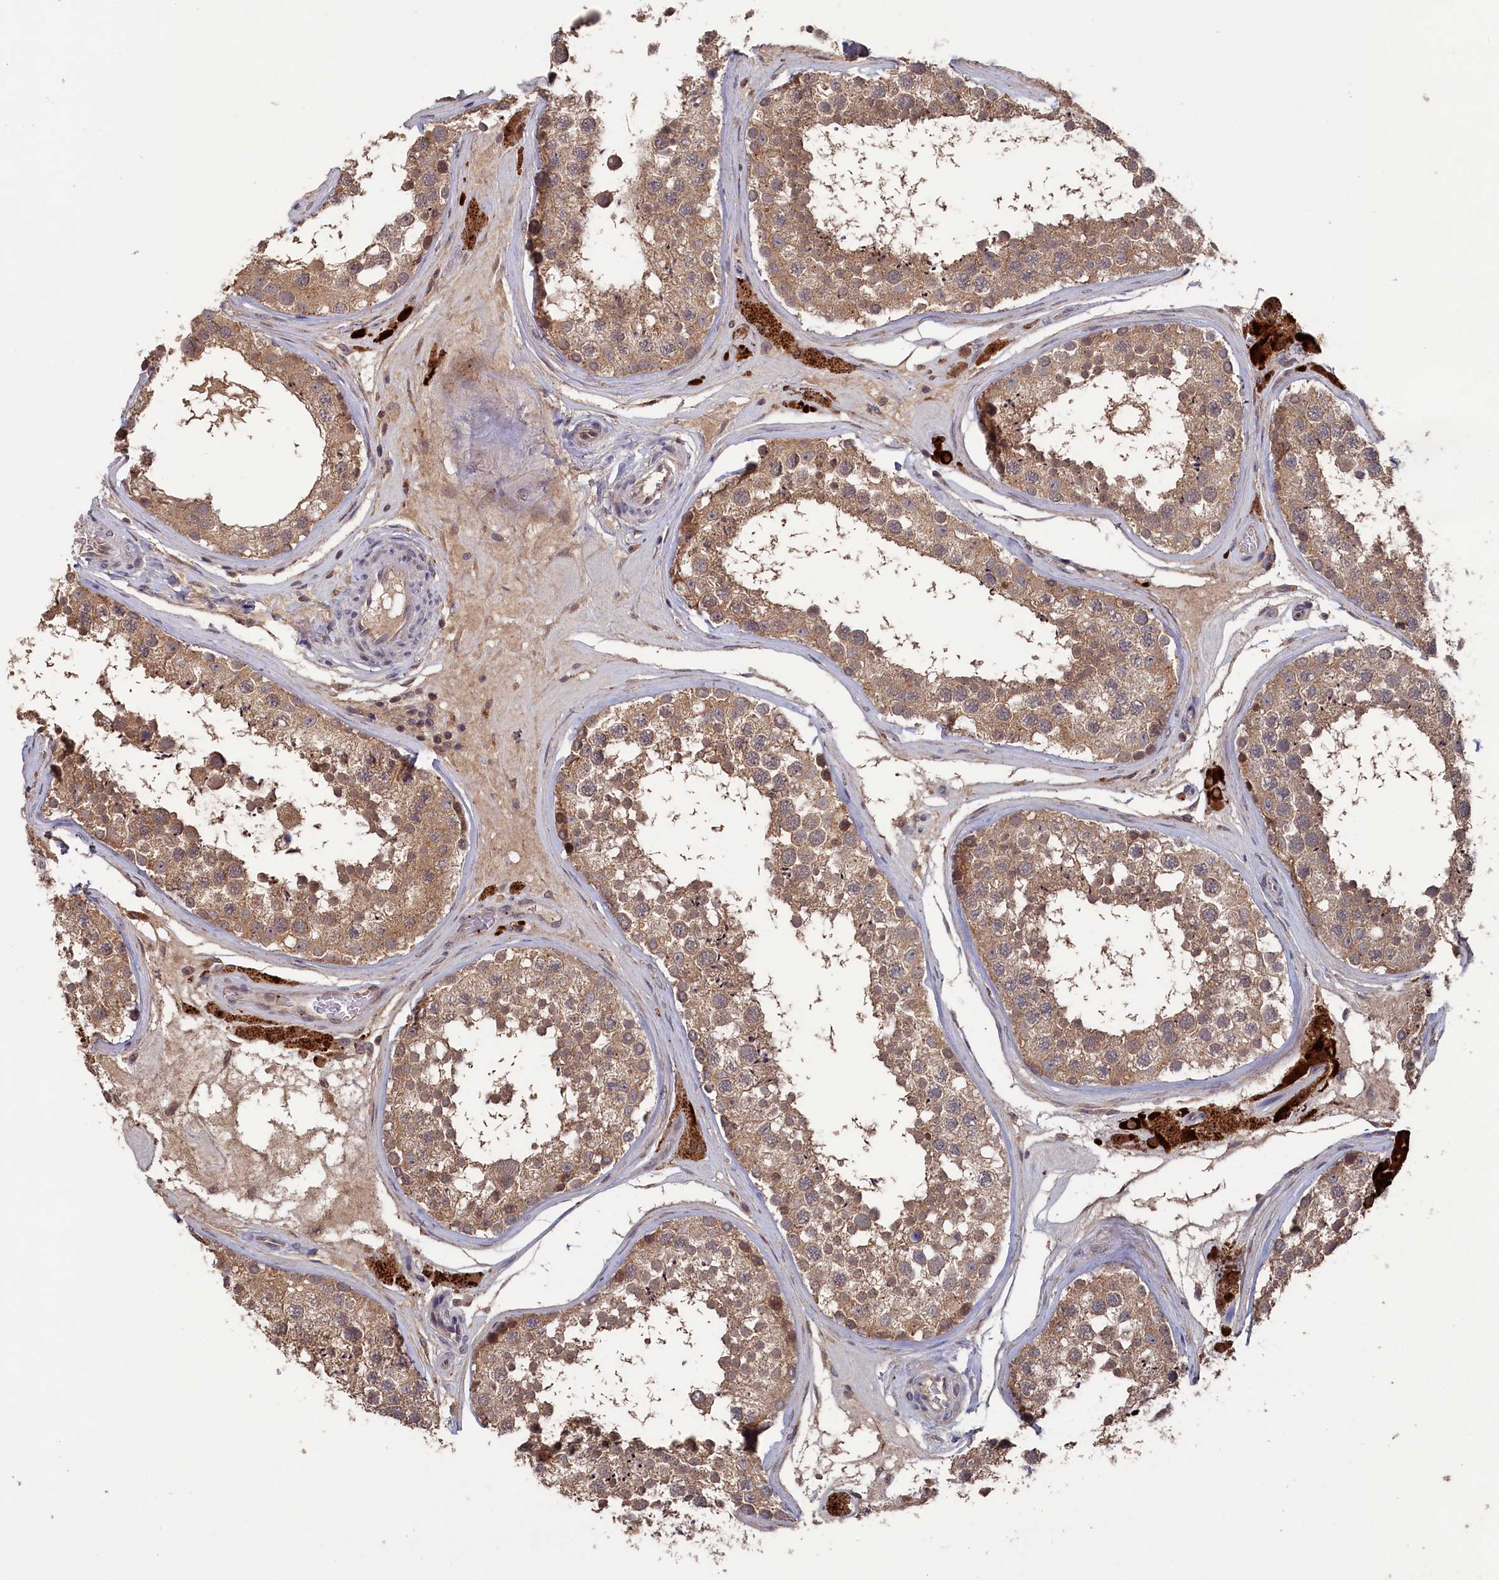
{"staining": {"intensity": "moderate", "quantity": ">75%", "location": "cytoplasmic/membranous"}, "tissue": "testis", "cell_type": "Cells in seminiferous ducts", "image_type": "normal", "snomed": [{"axis": "morphology", "description": "Normal tissue, NOS"}, {"axis": "topography", "description": "Testis"}], "caption": "The micrograph demonstrates immunohistochemical staining of normal testis. There is moderate cytoplasmic/membranous positivity is seen in approximately >75% of cells in seminiferous ducts.", "gene": "TMC5", "patient": {"sex": "male", "age": 46}}